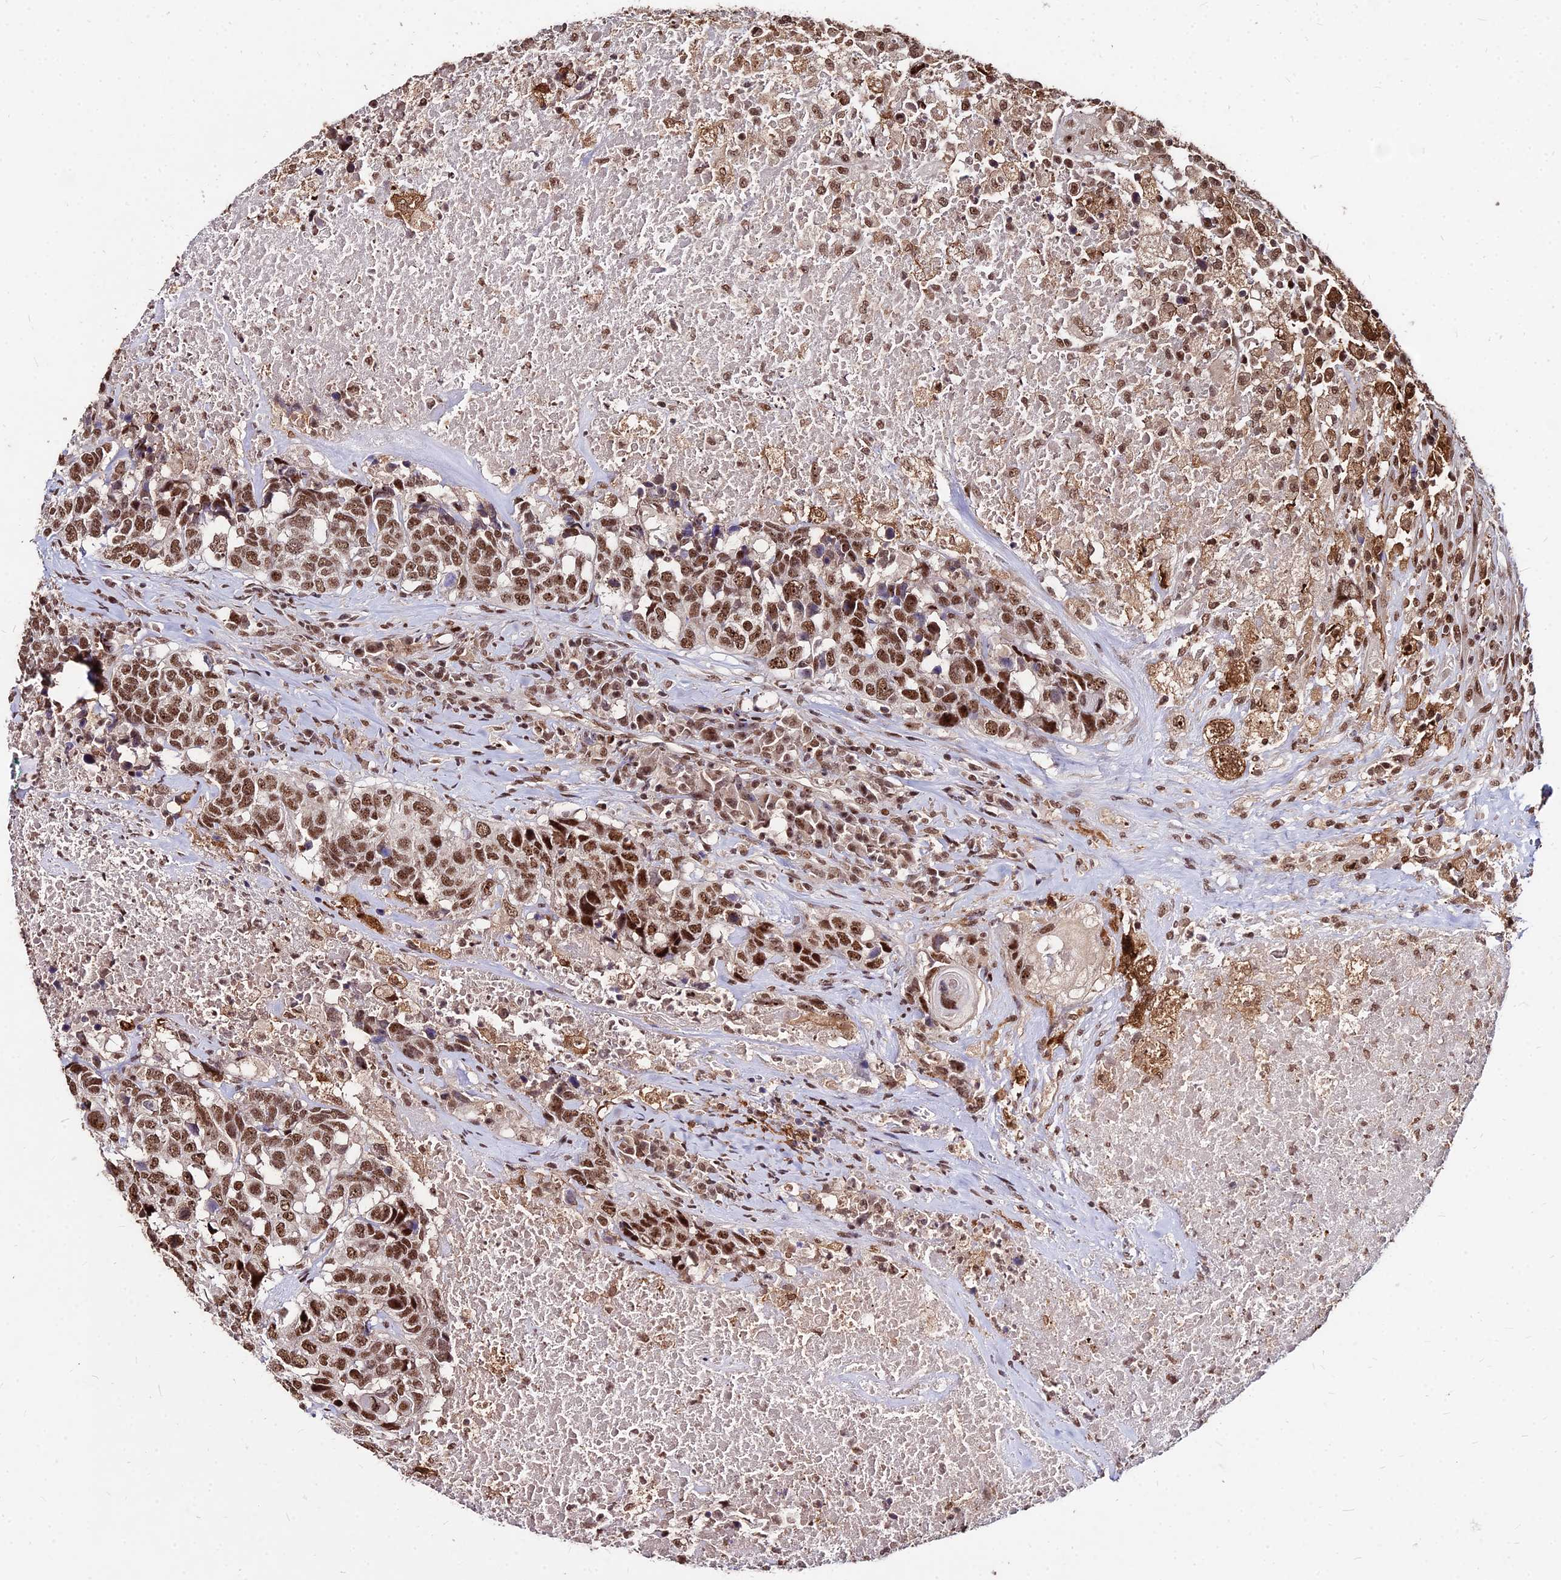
{"staining": {"intensity": "moderate", "quantity": ">75%", "location": "nuclear"}, "tissue": "head and neck cancer", "cell_type": "Tumor cells", "image_type": "cancer", "snomed": [{"axis": "morphology", "description": "Squamous cell carcinoma, NOS"}, {"axis": "topography", "description": "Head-Neck"}], "caption": "There is medium levels of moderate nuclear positivity in tumor cells of head and neck cancer (squamous cell carcinoma), as demonstrated by immunohistochemical staining (brown color).", "gene": "ZBED4", "patient": {"sex": "male", "age": 66}}